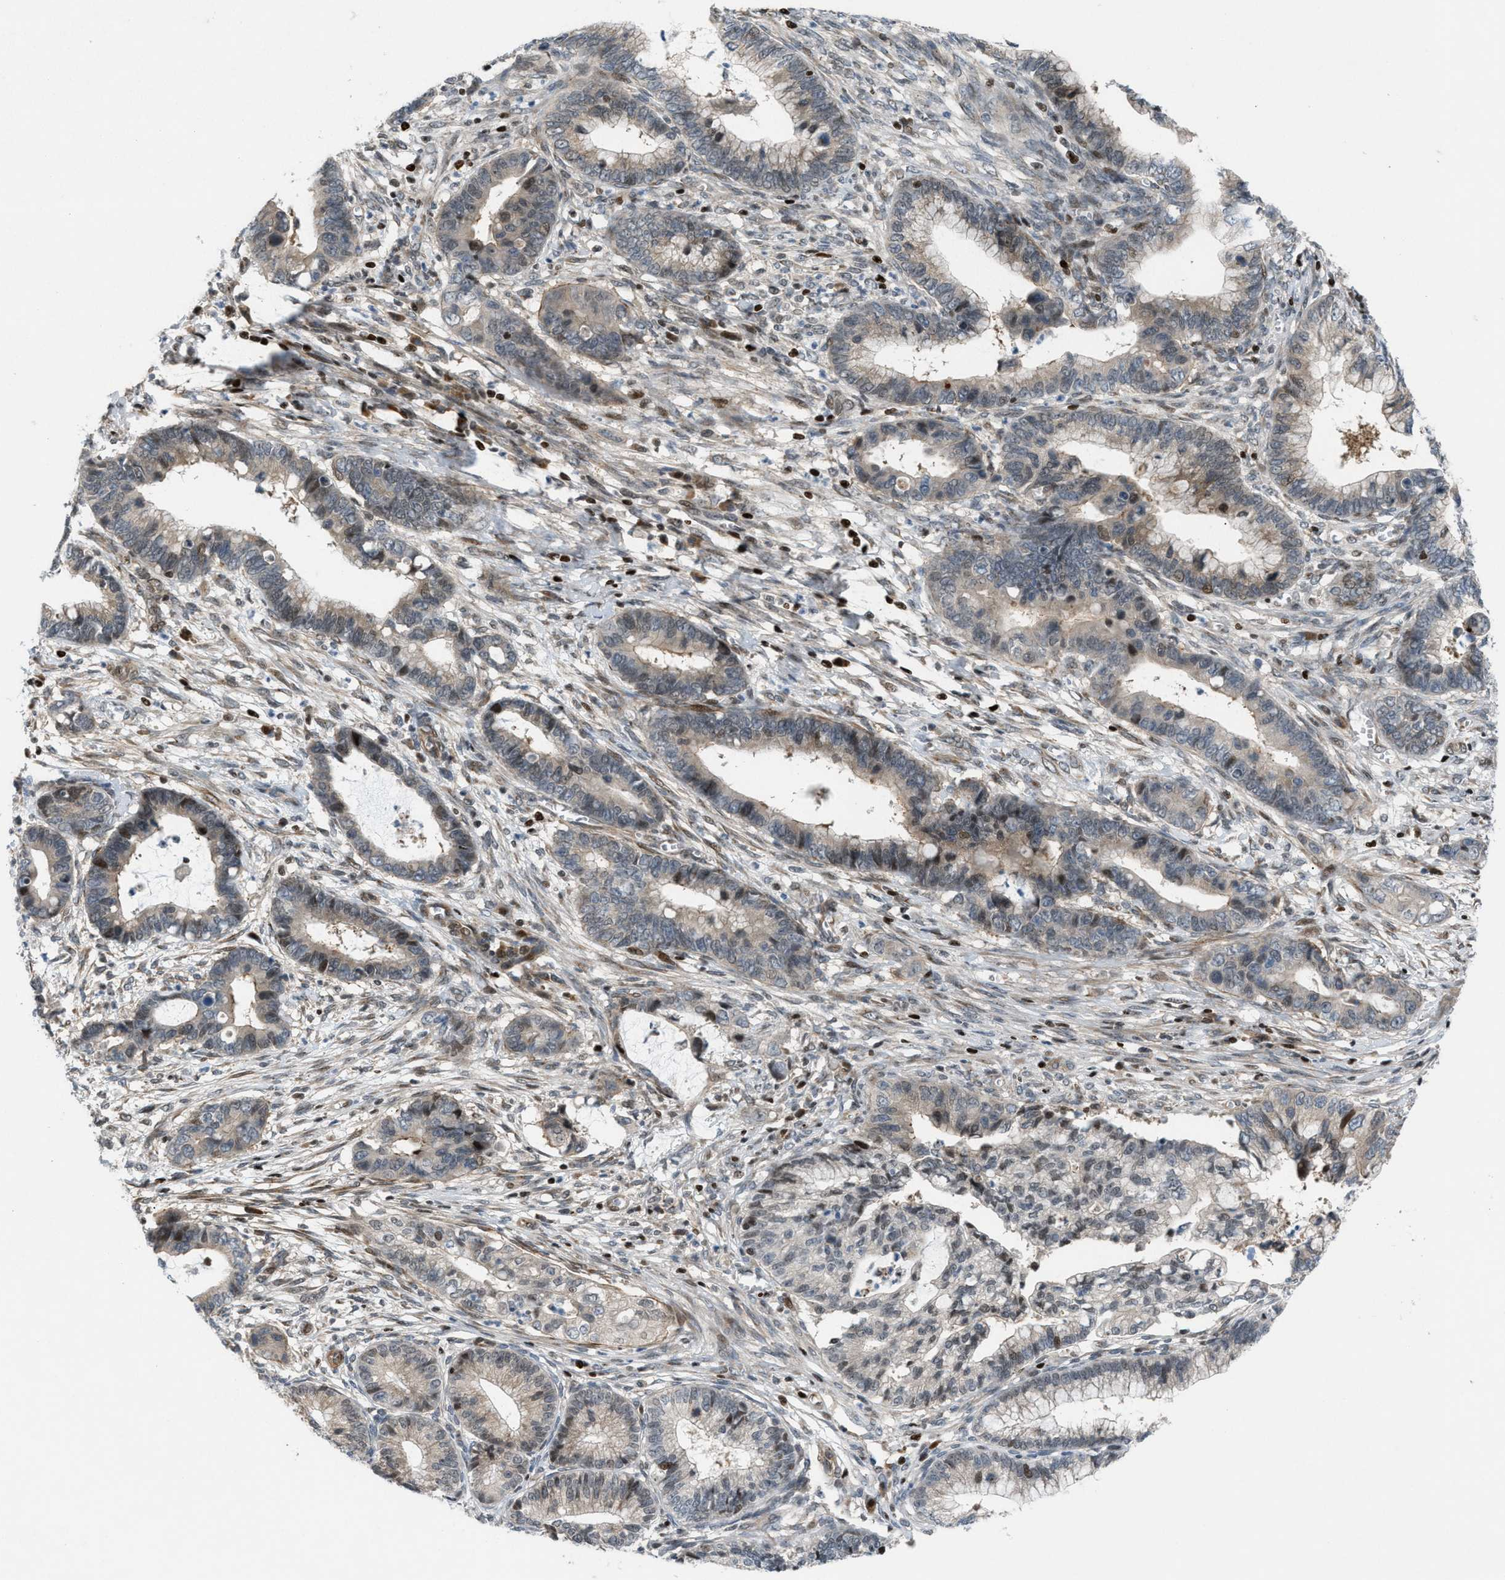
{"staining": {"intensity": "weak", "quantity": ">75%", "location": "cytoplasmic/membranous"}, "tissue": "cervical cancer", "cell_type": "Tumor cells", "image_type": "cancer", "snomed": [{"axis": "morphology", "description": "Adenocarcinoma, NOS"}, {"axis": "topography", "description": "Cervix"}], "caption": "Human cervical cancer (adenocarcinoma) stained for a protein (brown) demonstrates weak cytoplasmic/membranous positive staining in about >75% of tumor cells.", "gene": "ZNF276", "patient": {"sex": "female", "age": 44}}